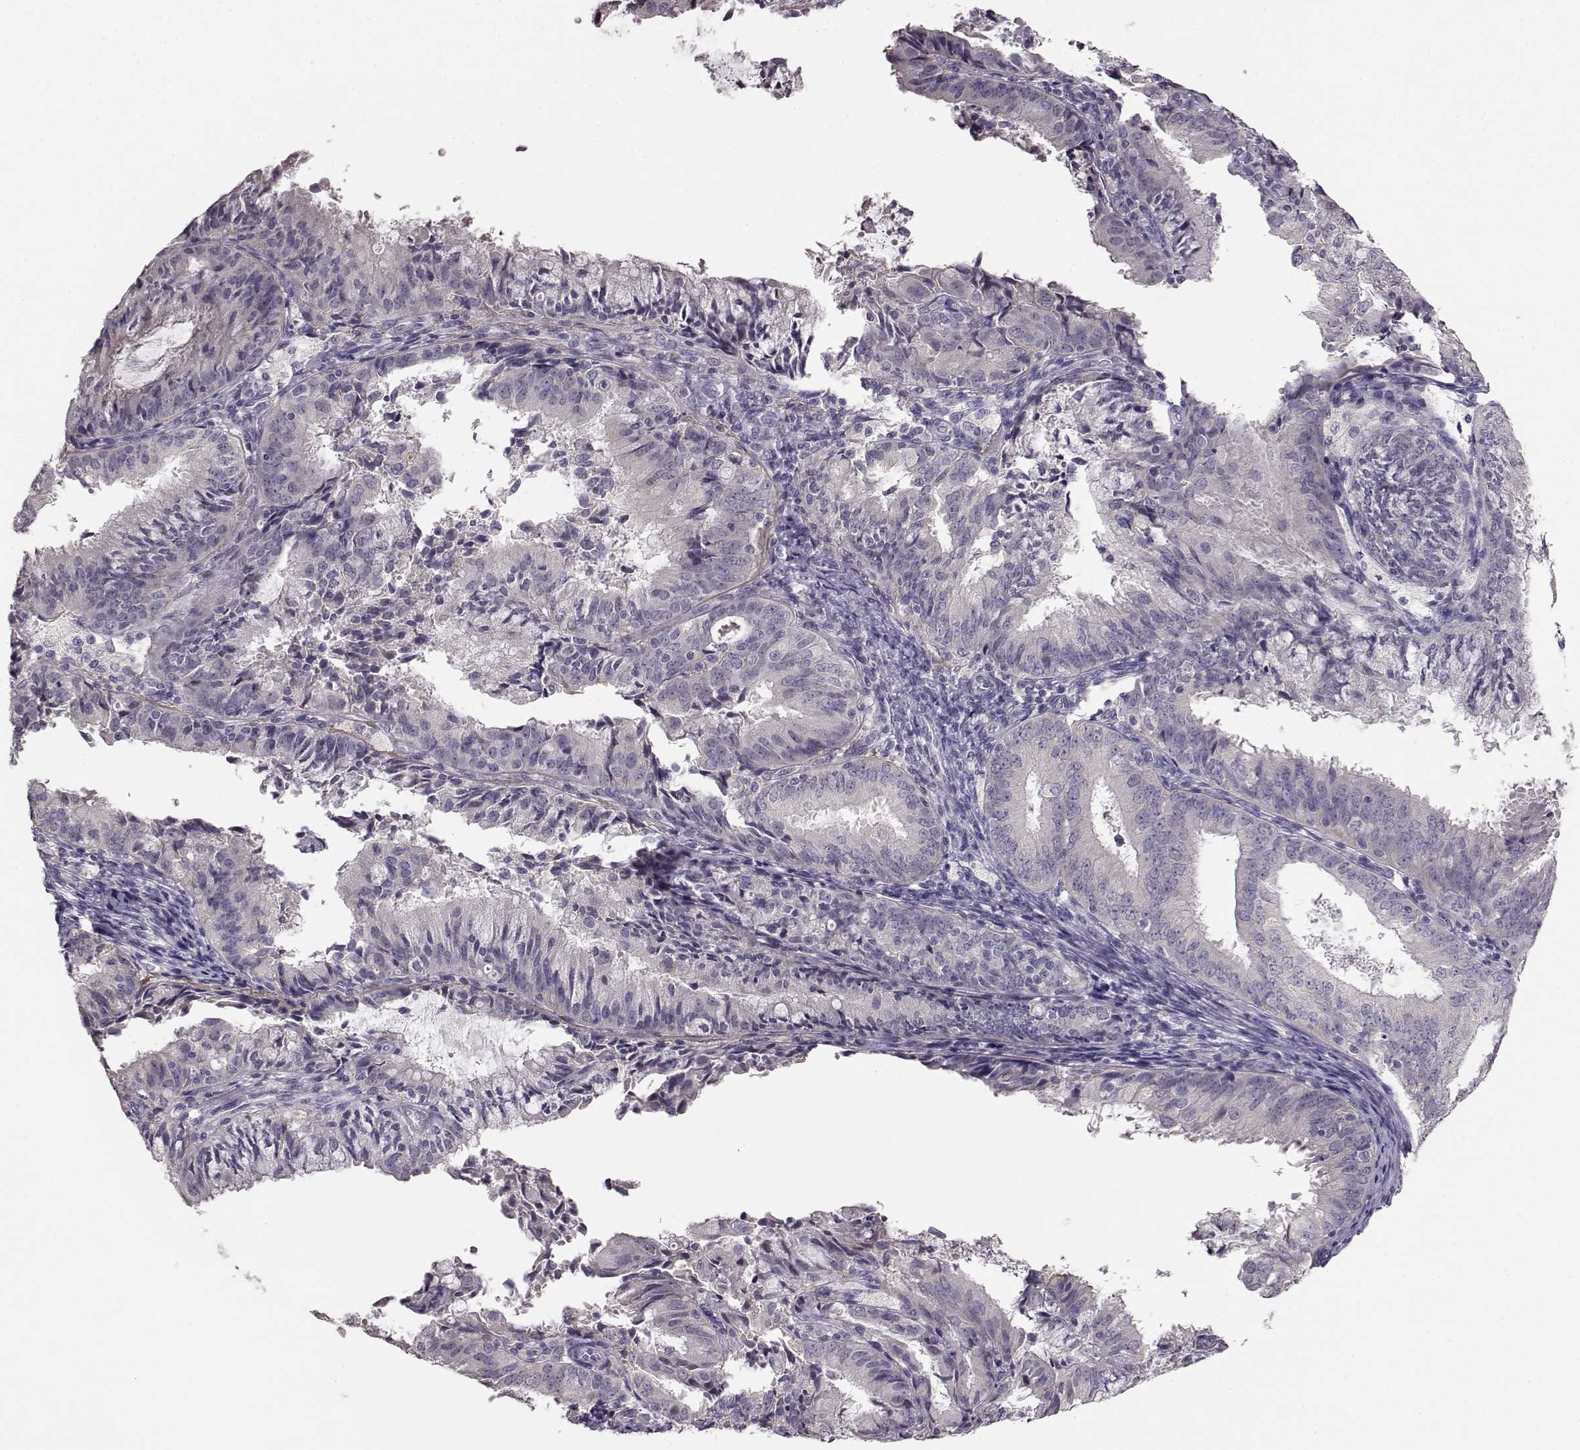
{"staining": {"intensity": "negative", "quantity": "none", "location": "none"}, "tissue": "endometrial cancer", "cell_type": "Tumor cells", "image_type": "cancer", "snomed": [{"axis": "morphology", "description": "Adenocarcinoma, NOS"}, {"axis": "topography", "description": "Endometrium"}], "caption": "Immunohistochemistry of human endometrial cancer (adenocarcinoma) exhibits no positivity in tumor cells.", "gene": "BFSP2", "patient": {"sex": "female", "age": 57}}